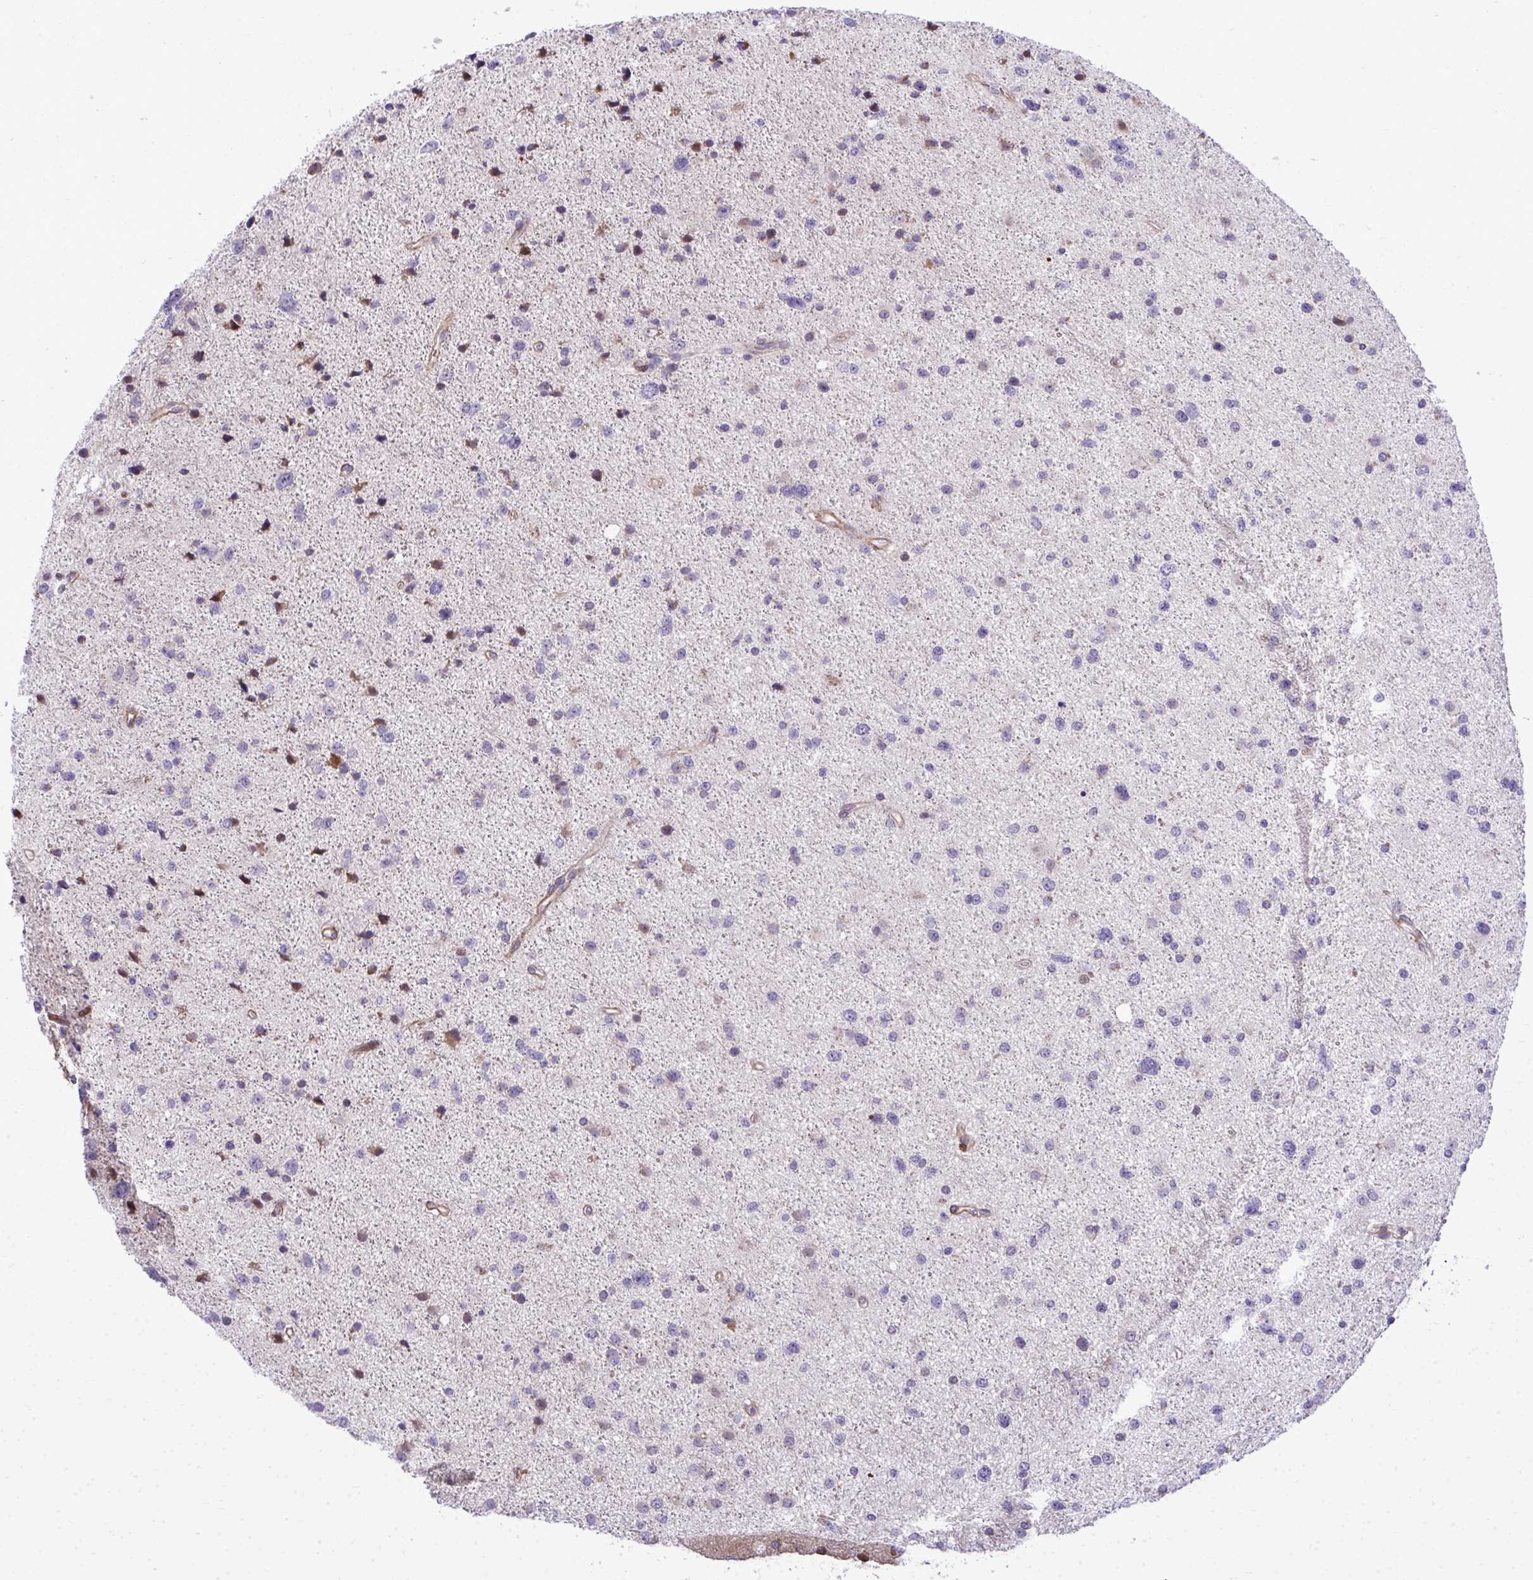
{"staining": {"intensity": "negative", "quantity": "none", "location": "none"}, "tissue": "glioma", "cell_type": "Tumor cells", "image_type": "cancer", "snomed": [{"axis": "morphology", "description": "Glioma, malignant, Low grade"}, {"axis": "topography", "description": "Brain"}], "caption": "Immunohistochemistry (IHC) image of neoplastic tissue: human glioma stained with DAB reveals no significant protein positivity in tumor cells. The staining is performed using DAB brown chromogen with nuclei counter-stained in using hematoxylin.", "gene": "ZSCAN9", "patient": {"sex": "female", "age": 55}}